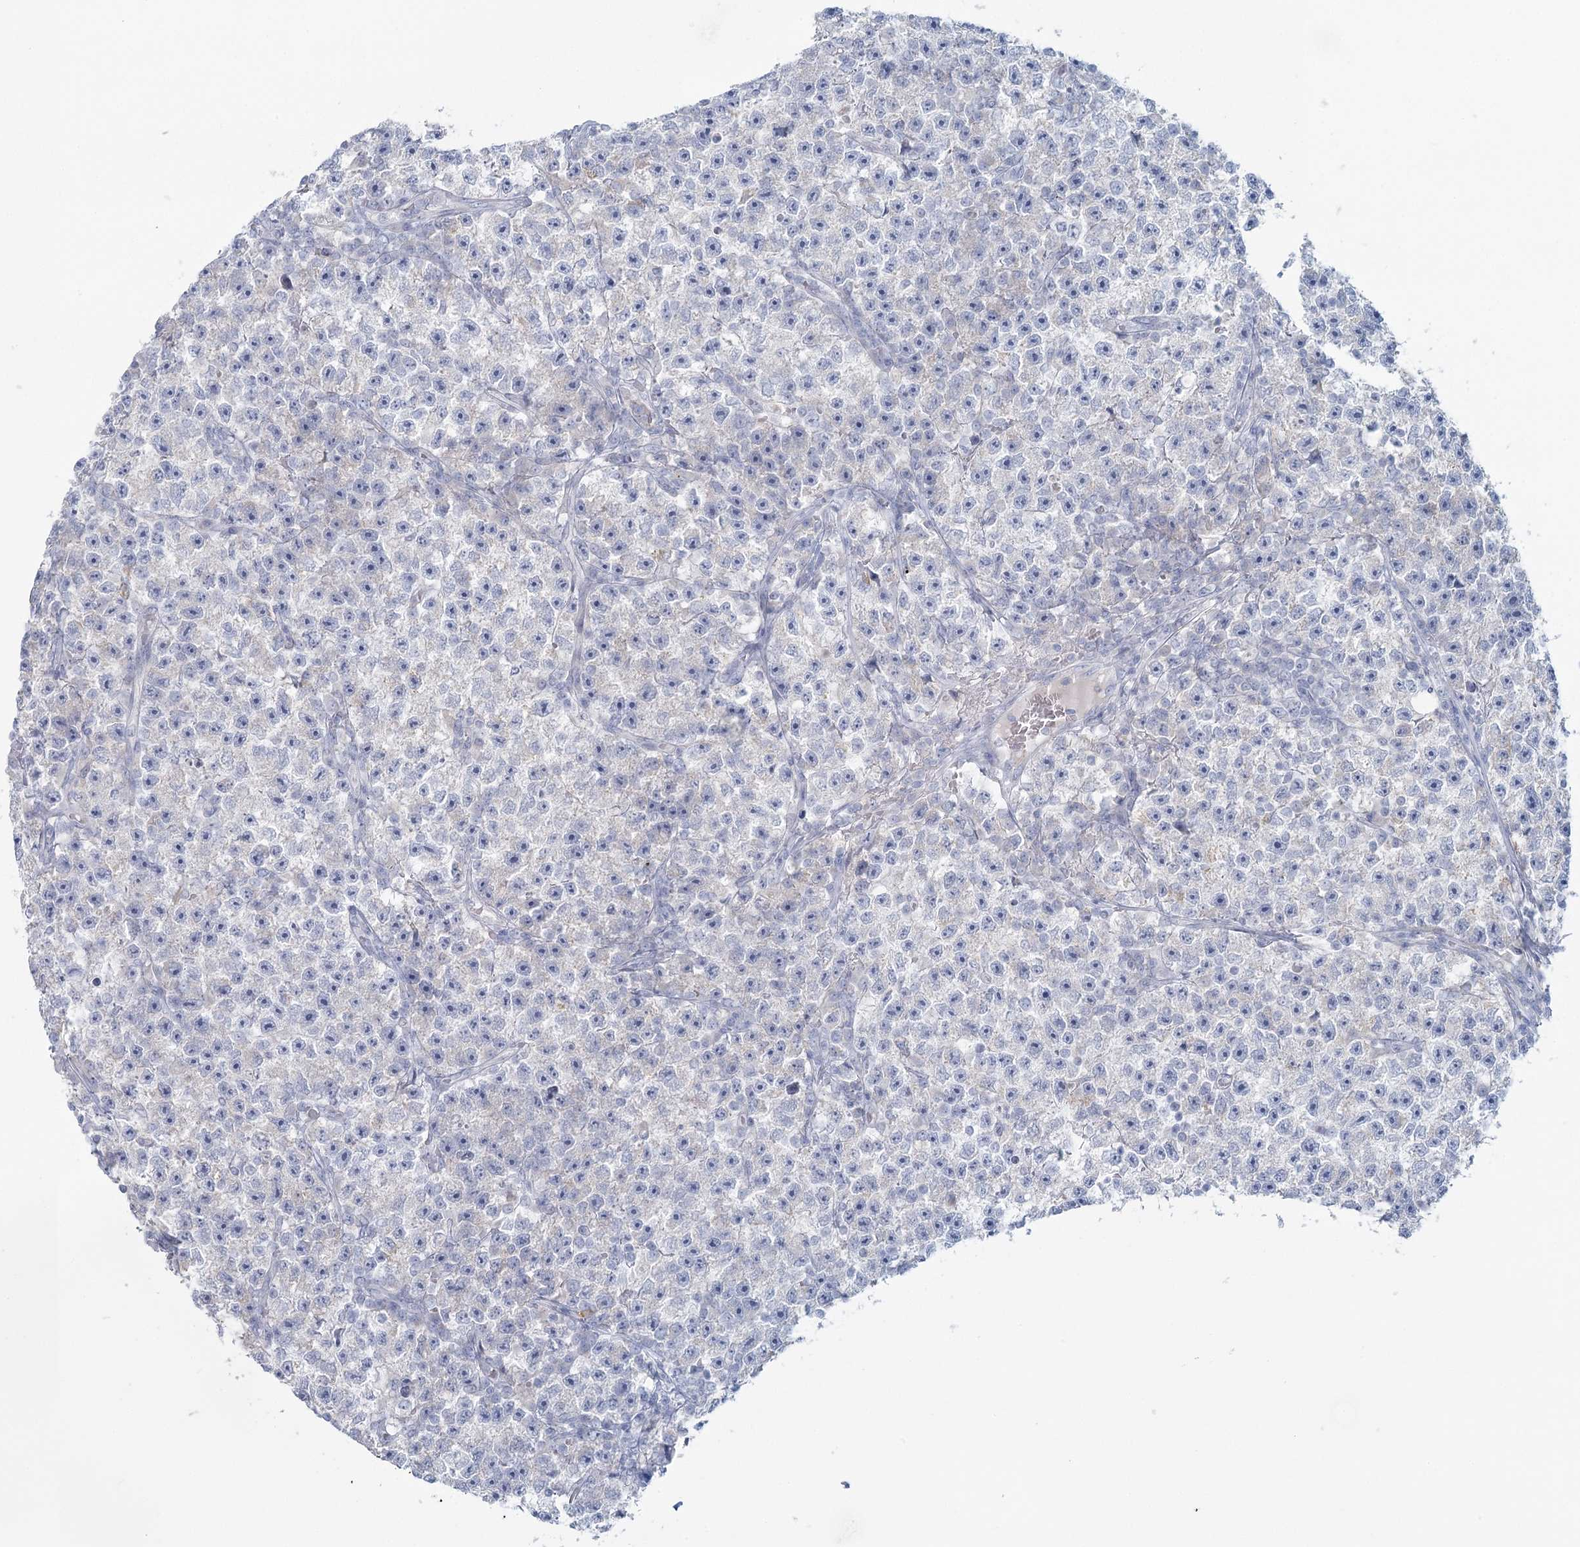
{"staining": {"intensity": "negative", "quantity": "none", "location": "none"}, "tissue": "testis cancer", "cell_type": "Tumor cells", "image_type": "cancer", "snomed": [{"axis": "morphology", "description": "Seminoma, NOS"}, {"axis": "topography", "description": "Testis"}], "caption": "Immunohistochemistry (IHC) of human testis cancer displays no positivity in tumor cells.", "gene": "BPHL", "patient": {"sex": "male", "age": 22}}